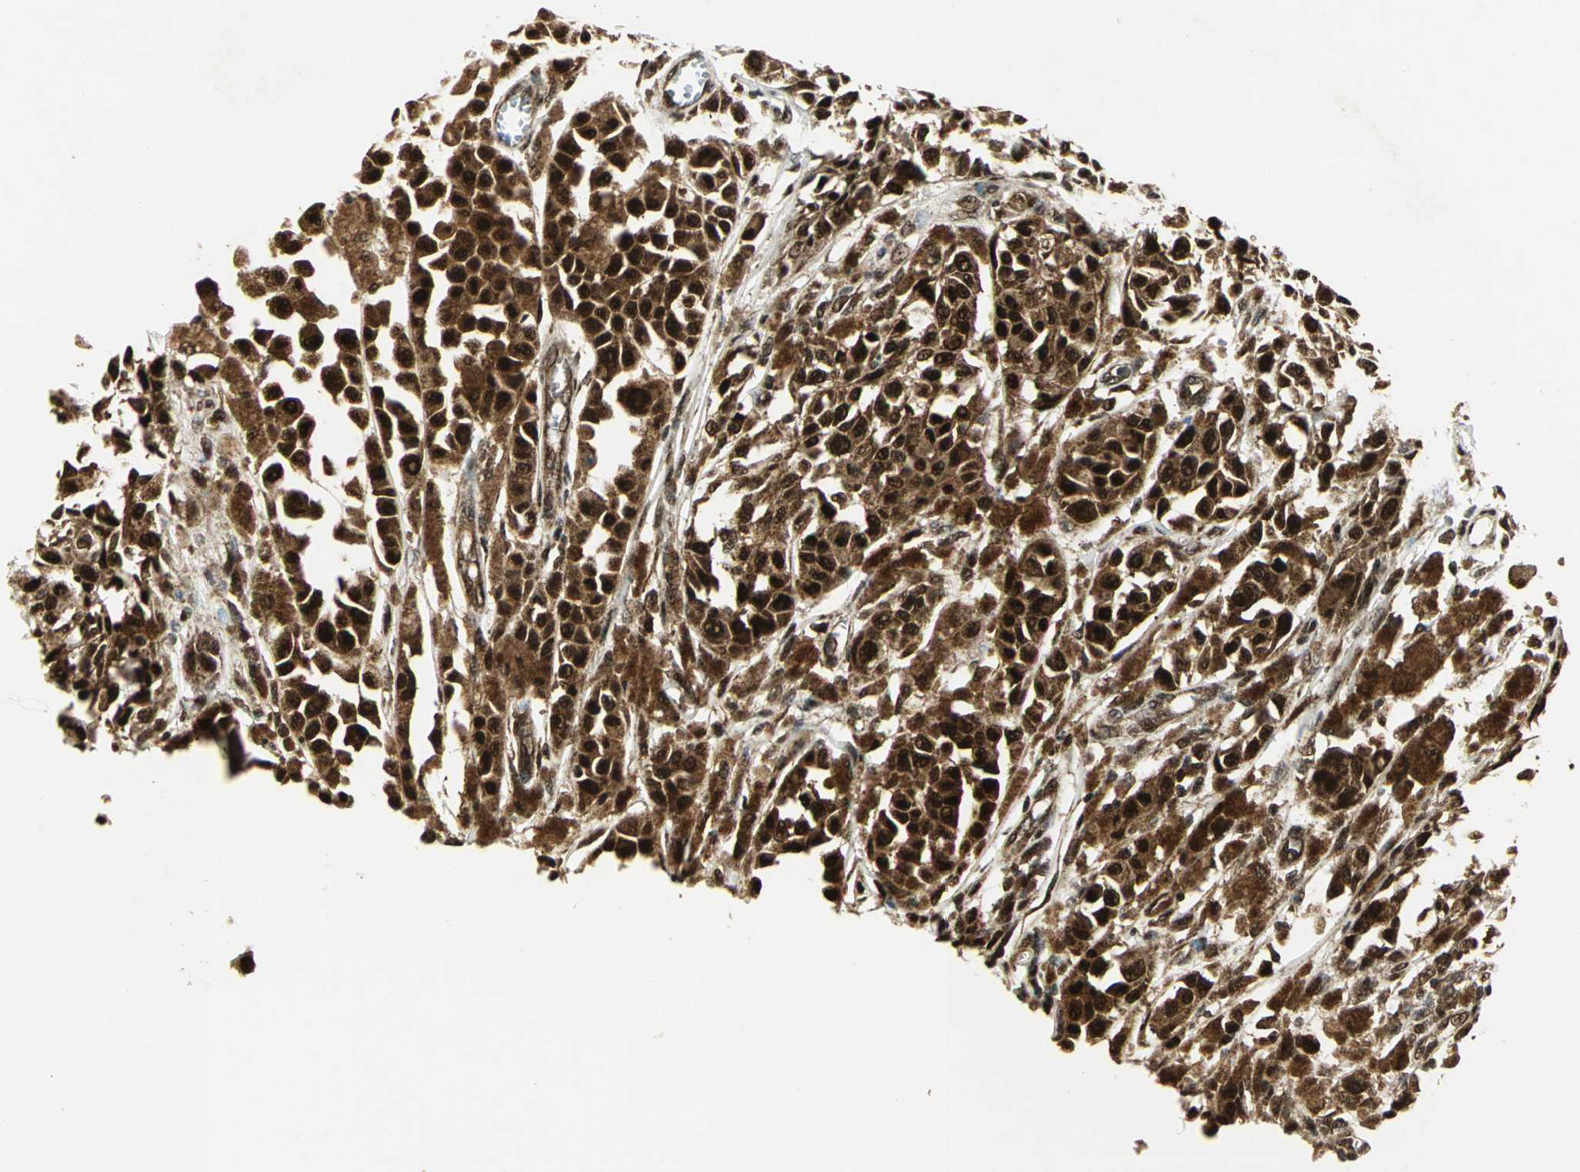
{"staining": {"intensity": "strong", "quantity": ">75%", "location": "cytoplasmic/membranous,nuclear"}, "tissue": "melanoma", "cell_type": "Tumor cells", "image_type": "cancer", "snomed": [{"axis": "morphology", "description": "Malignant melanoma, NOS"}, {"axis": "topography", "description": "Skin"}], "caption": "An immunohistochemistry photomicrograph of neoplastic tissue is shown. Protein staining in brown highlights strong cytoplasmic/membranous and nuclear positivity in malignant melanoma within tumor cells.", "gene": "COPS5", "patient": {"sex": "female", "age": 38}}